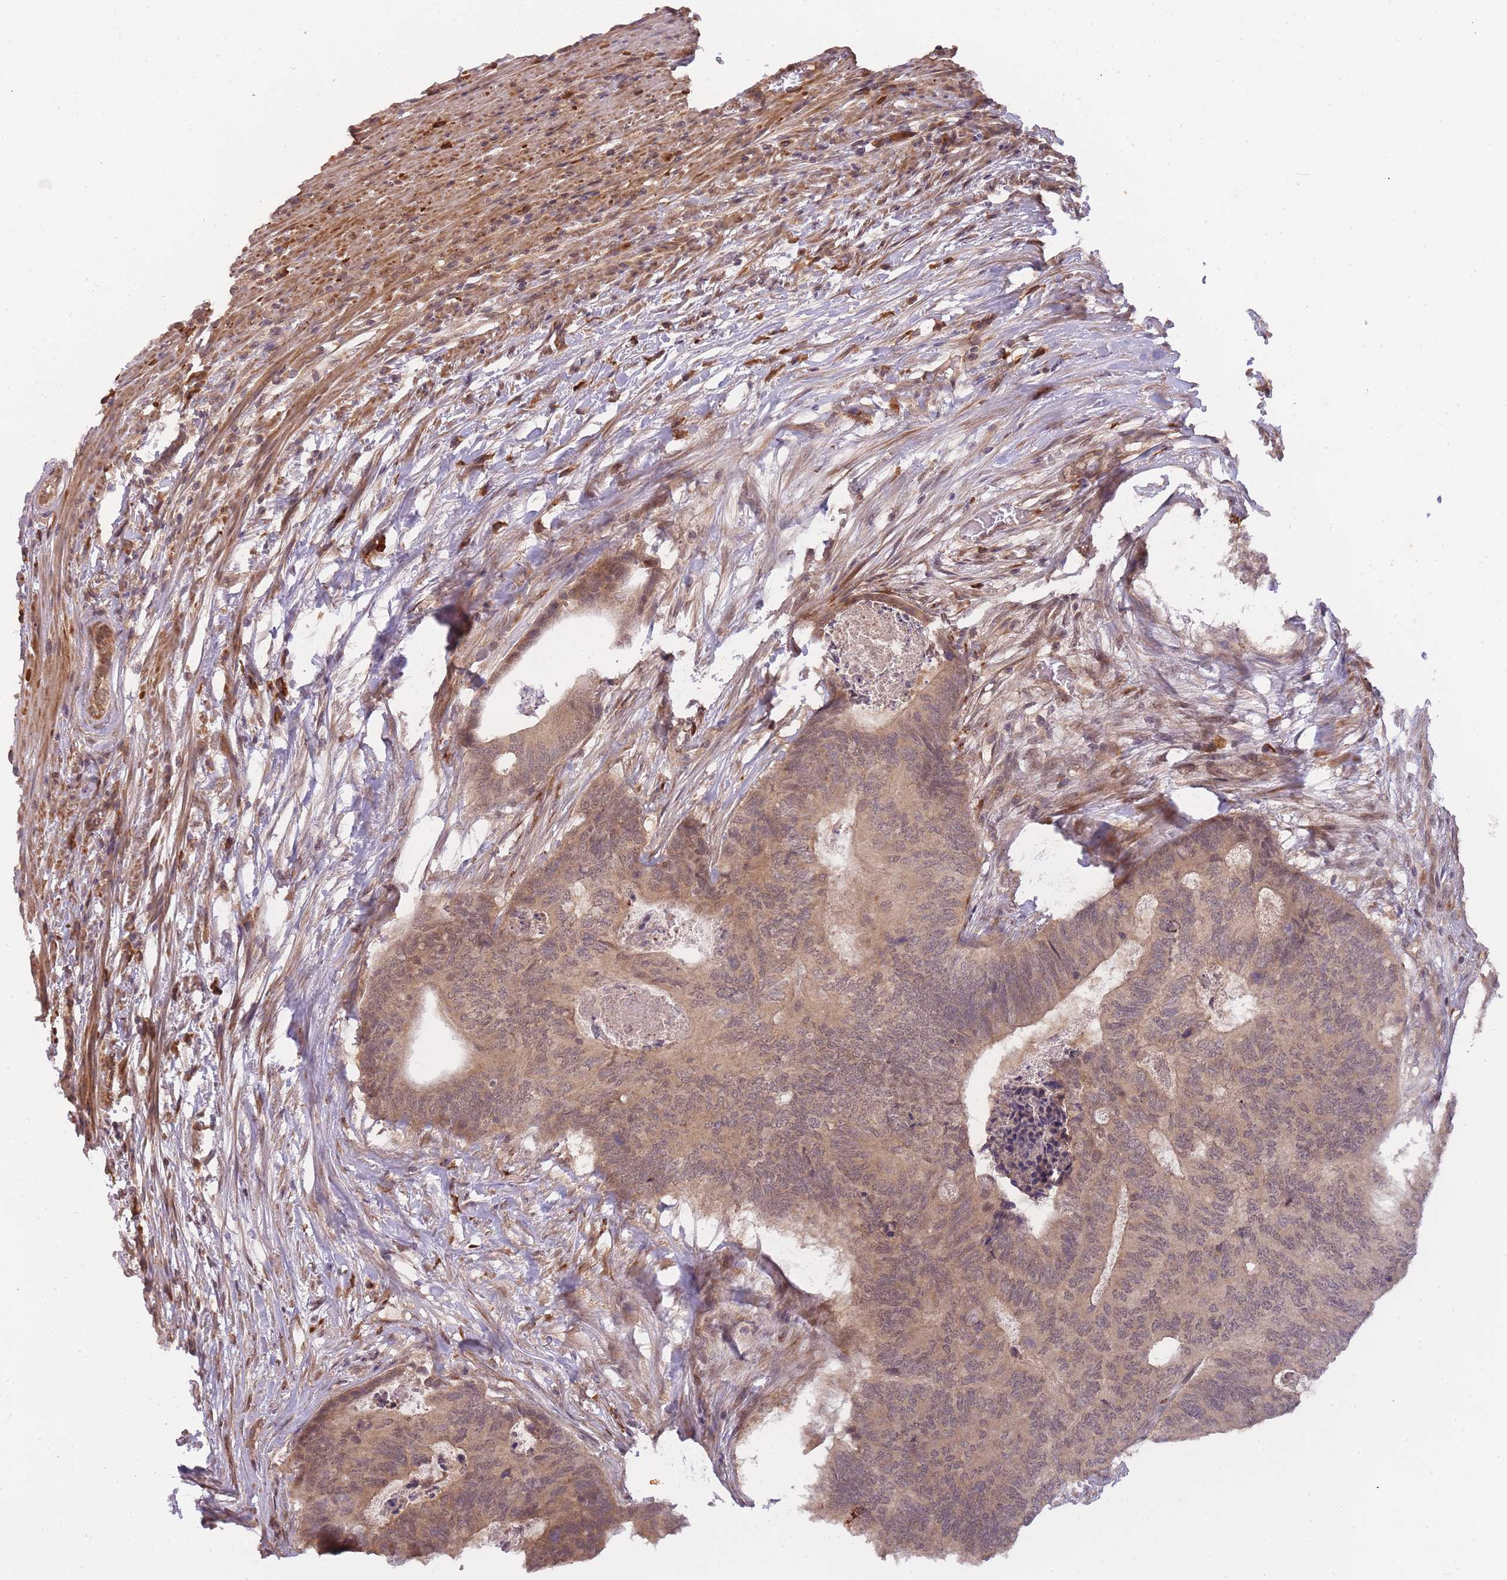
{"staining": {"intensity": "moderate", "quantity": ">75%", "location": "cytoplasmic/membranous"}, "tissue": "colorectal cancer", "cell_type": "Tumor cells", "image_type": "cancer", "snomed": [{"axis": "morphology", "description": "Adenocarcinoma, NOS"}, {"axis": "topography", "description": "Colon"}], "caption": "DAB (3,3'-diaminobenzidine) immunohistochemical staining of colorectal cancer (adenocarcinoma) displays moderate cytoplasmic/membranous protein expression in about >75% of tumor cells.", "gene": "SMC6", "patient": {"sex": "female", "age": 67}}